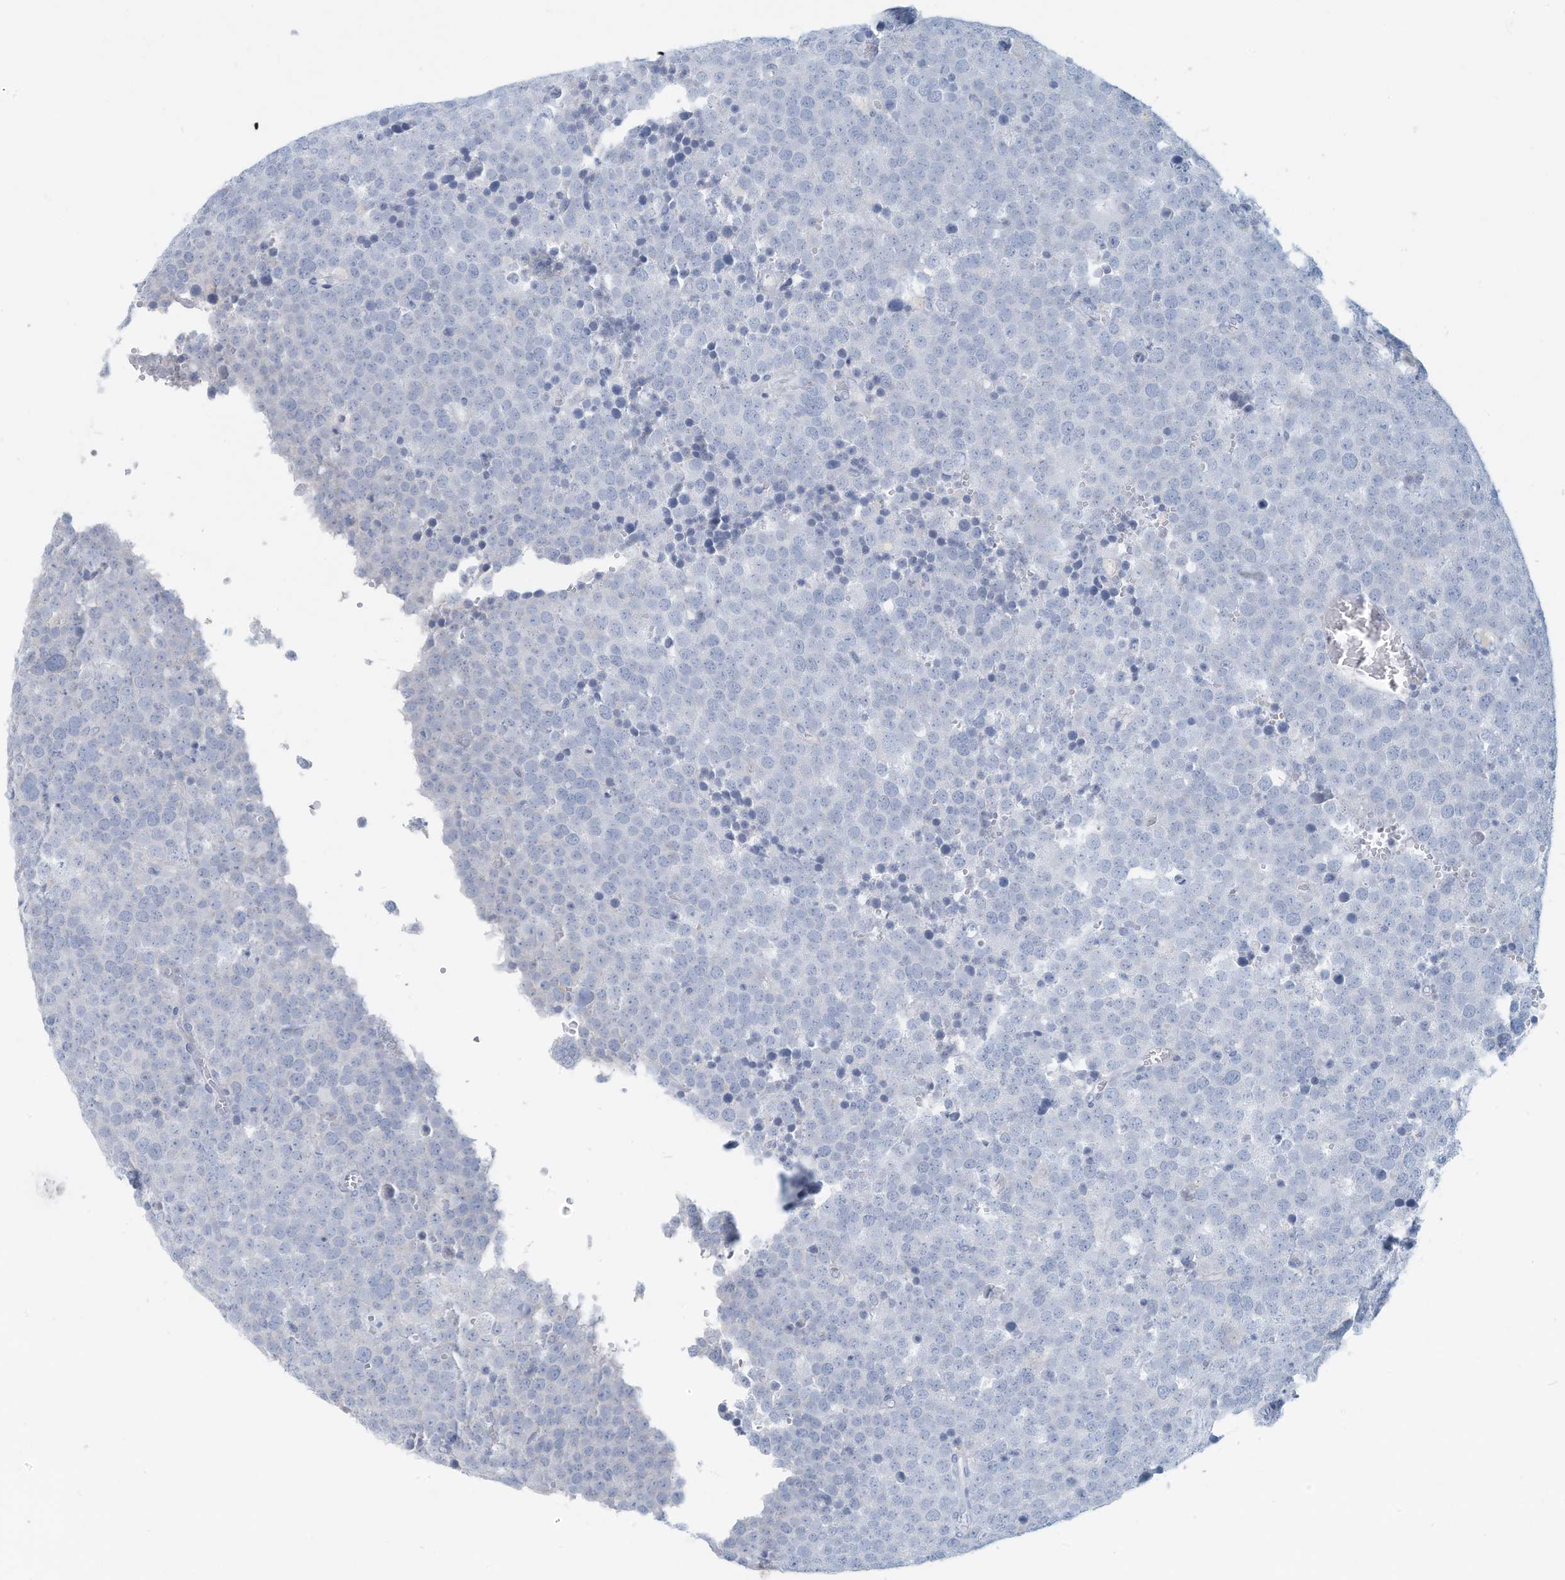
{"staining": {"intensity": "negative", "quantity": "none", "location": "none"}, "tissue": "testis cancer", "cell_type": "Tumor cells", "image_type": "cancer", "snomed": [{"axis": "morphology", "description": "Seminoma, NOS"}, {"axis": "topography", "description": "Testis"}], "caption": "This is an immunohistochemistry photomicrograph of testis cancer (seminoma). There is no staining in tumor cells.", "gene": "ERI2", "patient": {"sex": "male", "age": 71}}